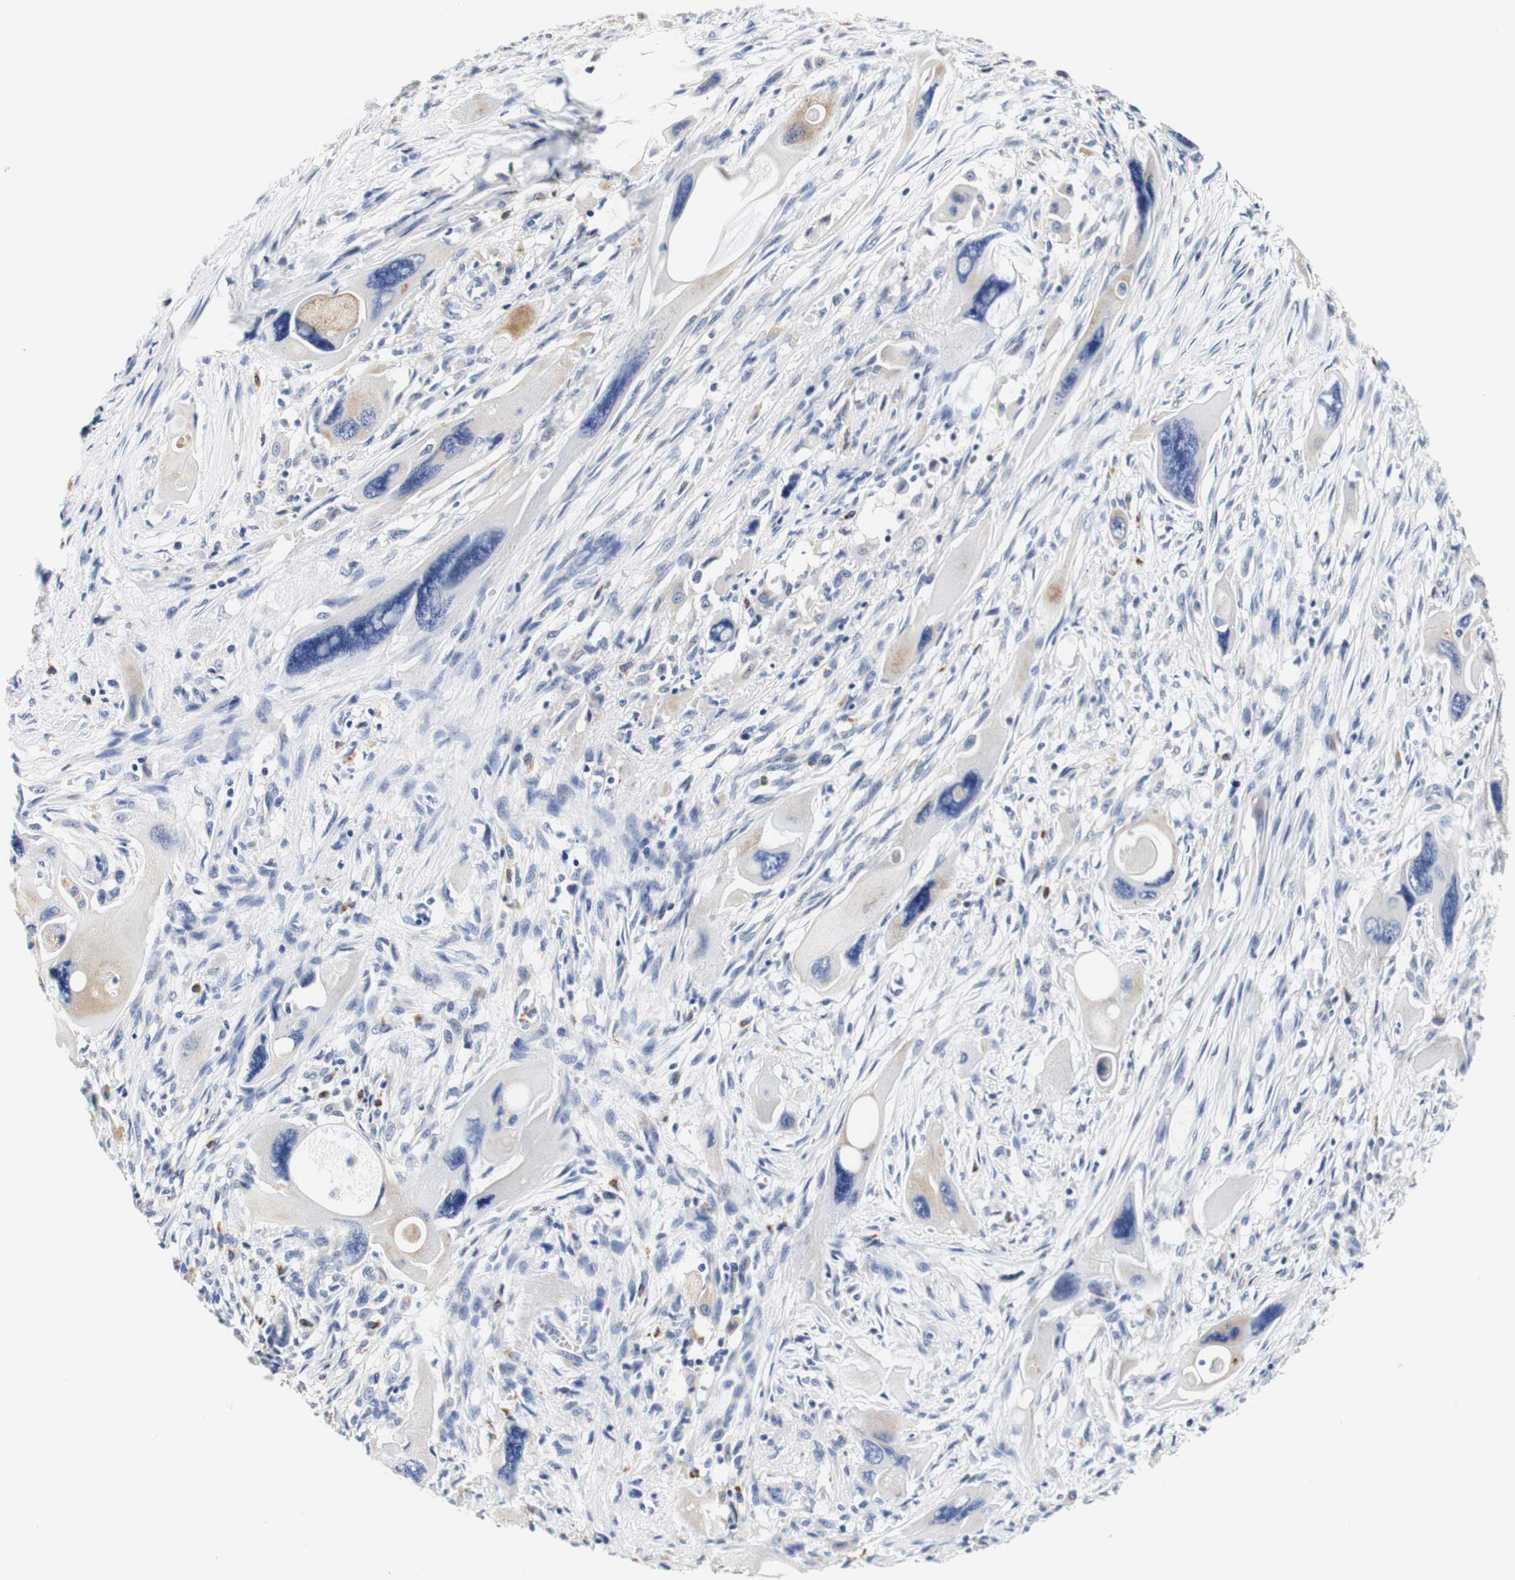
{"staining": {"intensity": "weak", "quantity": "25%-75%", "location": "cytoplasmic/membranous"}, "tissue": "pancreatic cancer", "cell_type": "Tumor cells", "image_type": "cancer", "snomed": [{"axis": "morphology", "description": "Adenocarcinoma, NOS"}, {"axis": "topography", "description": "Pancreas"}], "caption": "Immunohistochemical staining of human adenocarcinoma (pancreatic) reveals low levels of weak cytoplasmic/membranous positivity in approximately 25%-75% of tumor cells.", "gene": "CAMK4", "patient": {"sex": "male", "age": 73}}